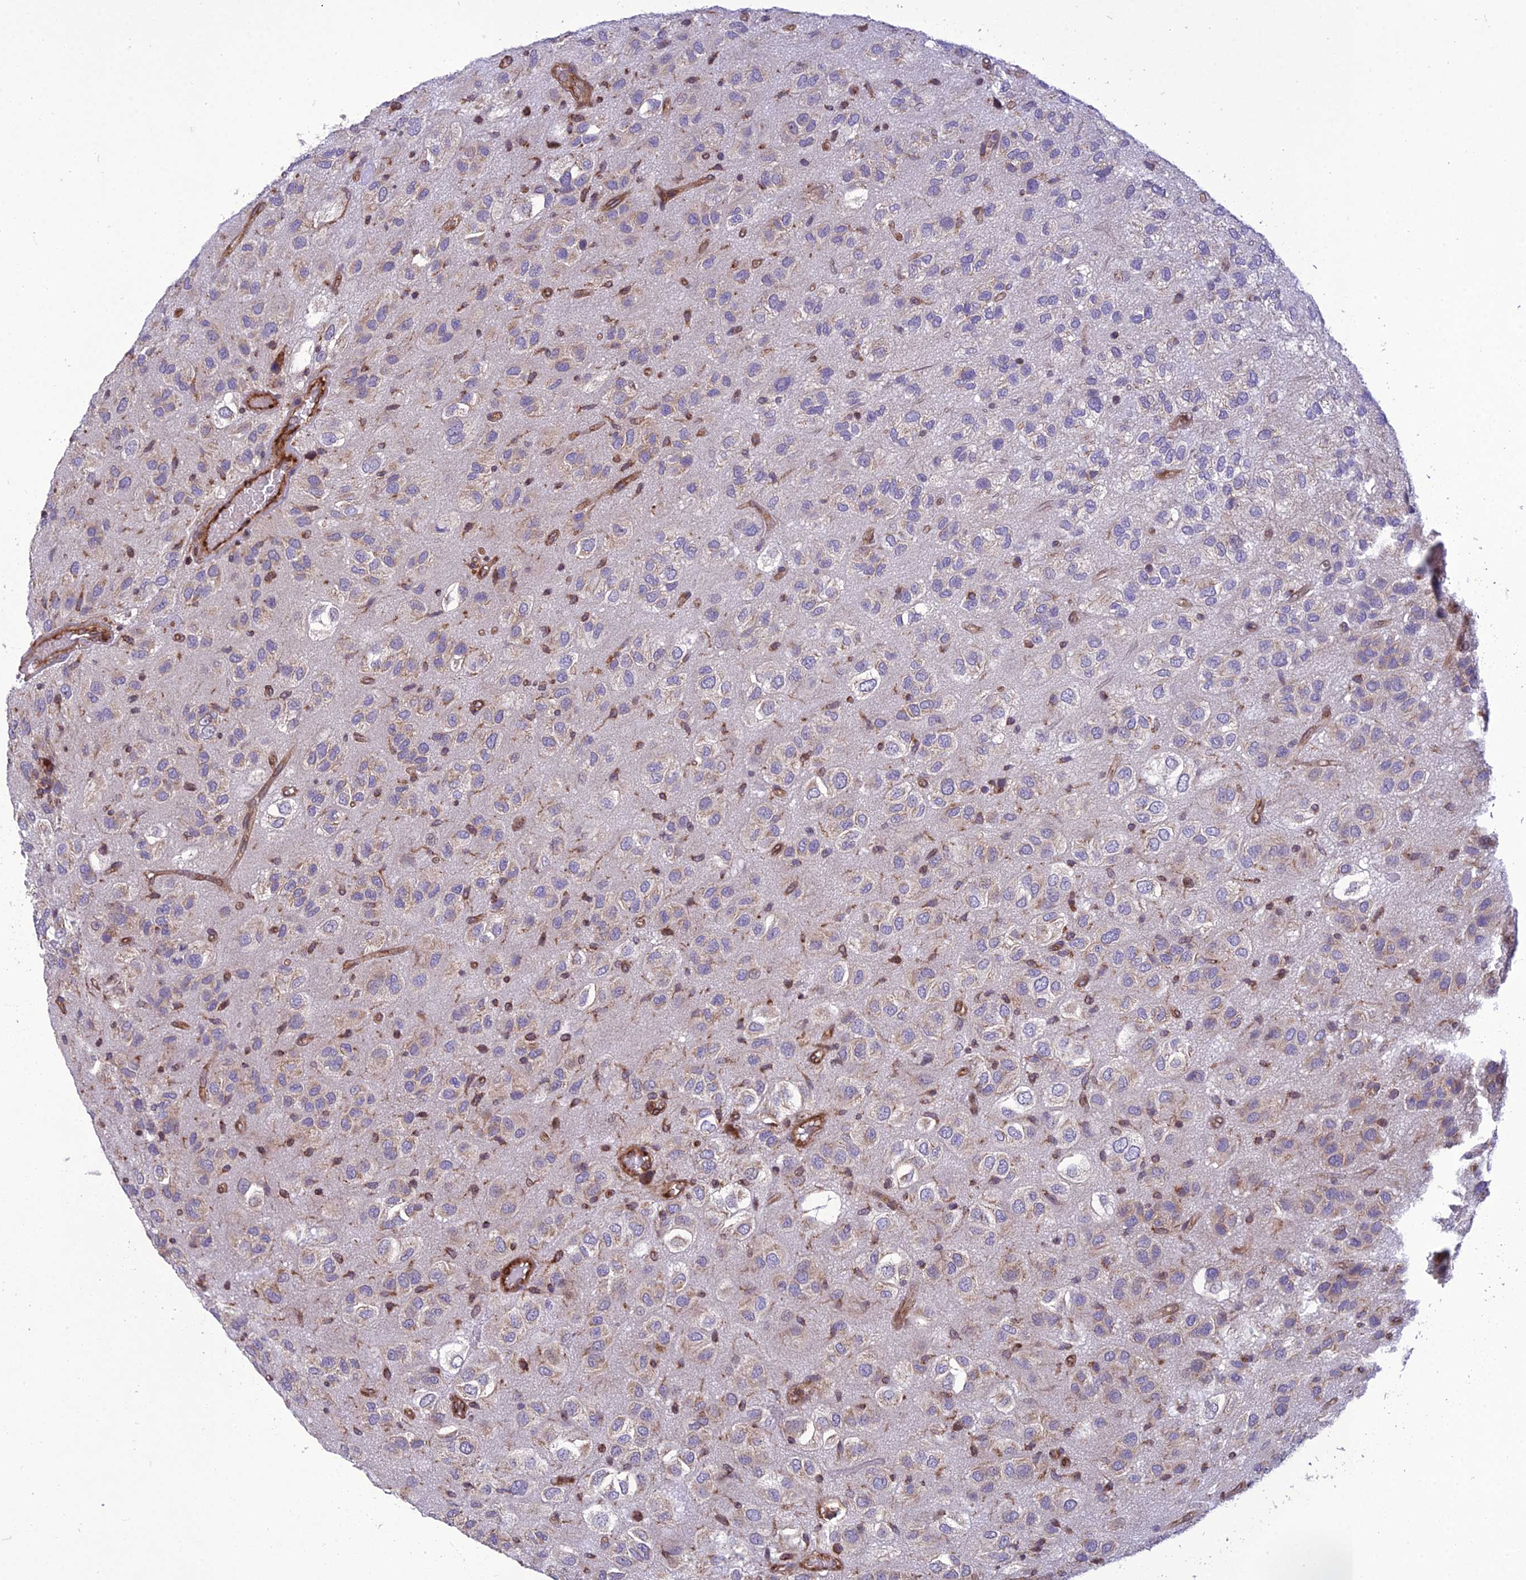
{"staining": {"intensity": "moderate", "quantity": "<25%", "location": "cytoplasmic/membranous"}, "tissue": "glioma", "cell_type": "Tumor cells", "image_type": "cancer", "snomed": [{"axis": "morphology", "description": "Glioma, malignant, Low grade"}, {"axis": "topography", "description": "Brain"}], "caption": "The histopathology image shows immunohistochemical staining of malignant low-grade glioma. There is moderate cytoplasmic/membranous positivity is present in approximately <25% of tumor cells.", "gene": "GIMAP1", "patient": {"sex": "male", "age": 66}}